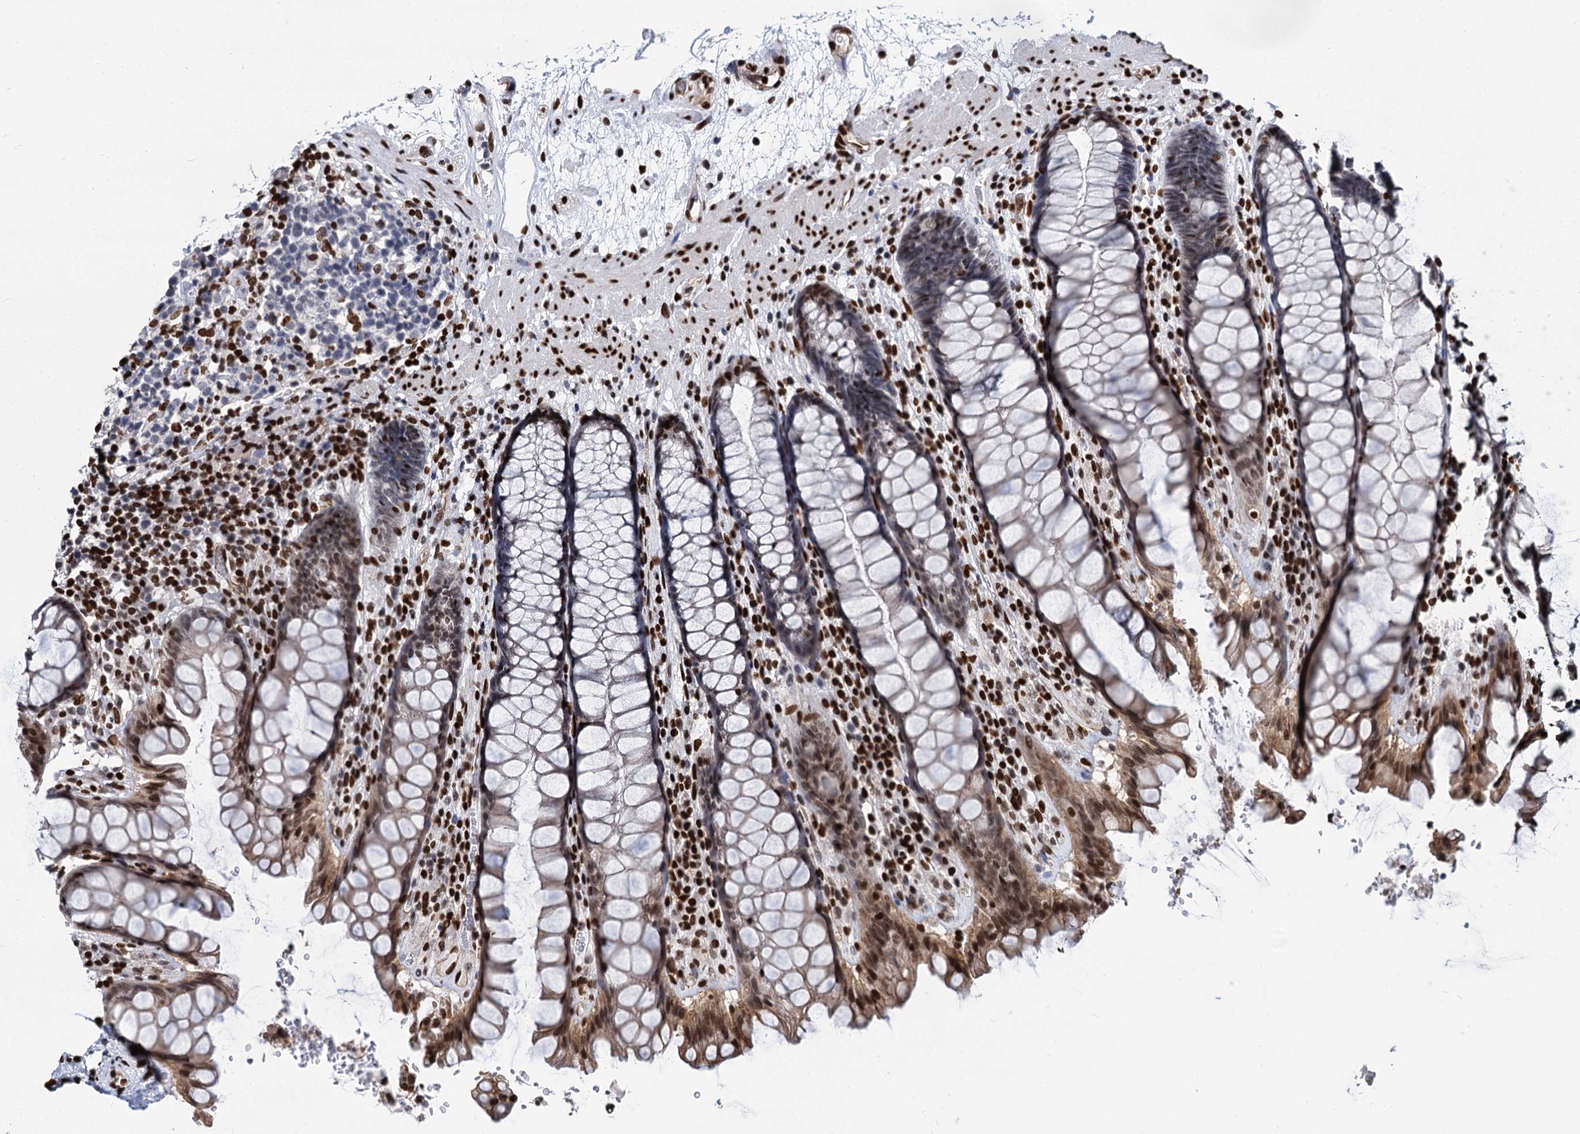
{"staining": {"intensity": "moderate", "quantity": "25%-75%", "location": "cytoplasmic/membranous,nuclear"}, "tissue": "rectum", "cell_type": "Glandular cells", "image_type": "normal", "snomed": [{"axis": "morphology", "description": "Normal tissue, NOS"}, {"axis": "topography", "description": "Rectum"}], "caption": "Rectum stained with a brown dye reveals moderate cytoplasmic/membranous,nuclear positive staining in about 25%-75% of glandular cells.", "gene": "MECP2", "patient": {"sex": "male", "age": 64}}